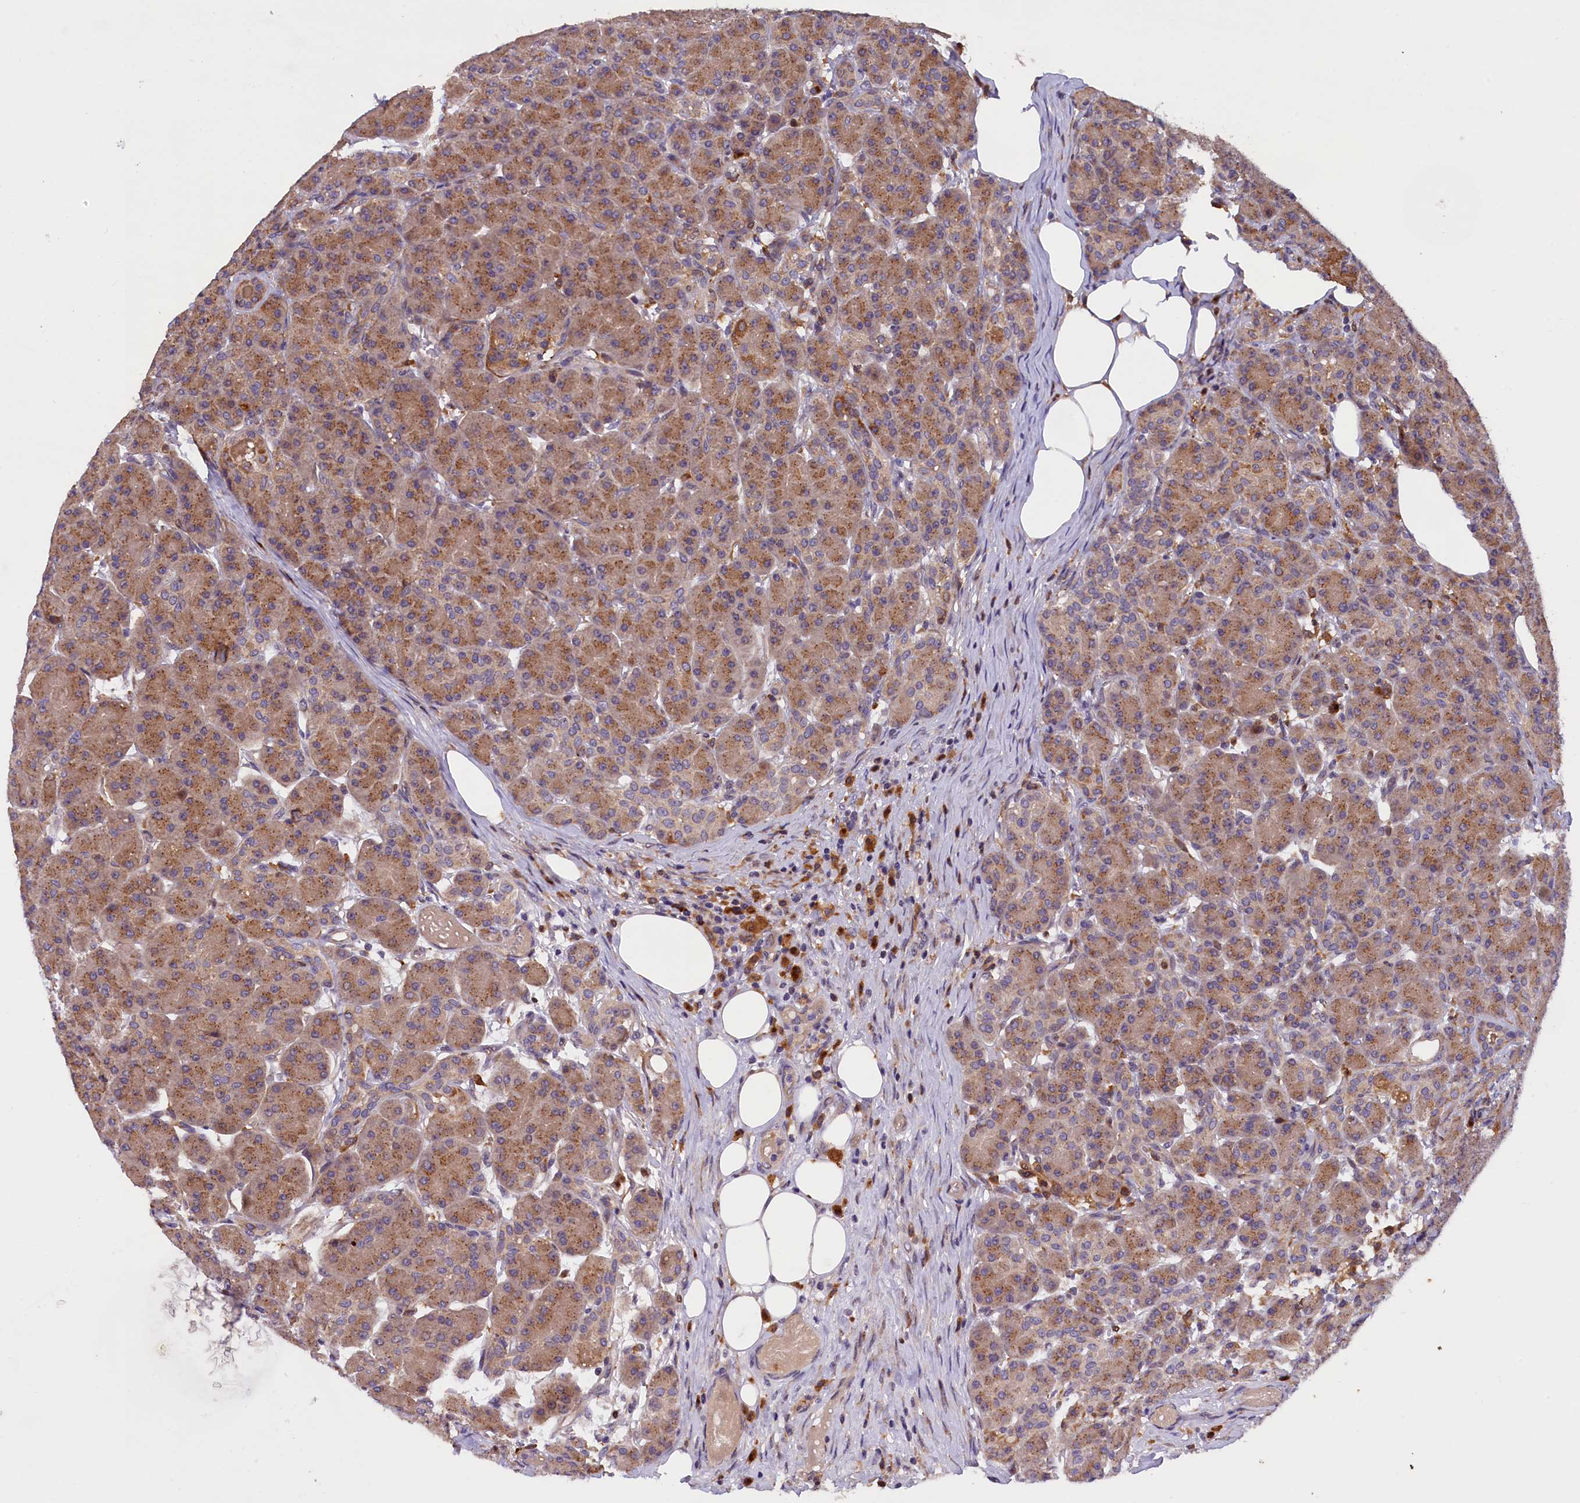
{"staining": {"intensity": "moderate", "quantity": ">75%", "location": "cytoplasmic/membranous"}, "tissue": "pancreas", "cell_type": "Exocrine glandular cells", "image_type": "normal", "snomed": [{"axis": "morphology", "description": "Normal tissue, NOS"}, {"axis": "topography", "description": "Pancreas"}], "caption": "IHC staining of unremarkable pancreas, which shows medium levels of moderate cytoplasmic/membranous expression in about >75% of exocrine glandular cells indicating moderate cytoplasmic/membranous protein staining. The staining was performed using DAB (3,3'-diaminobenzidine) (brown) for protein detection and nuclei were counterstained in hematoxylin (blue).", "gene": "NAIP", "patient": {"sex": "male", "age": 63}}